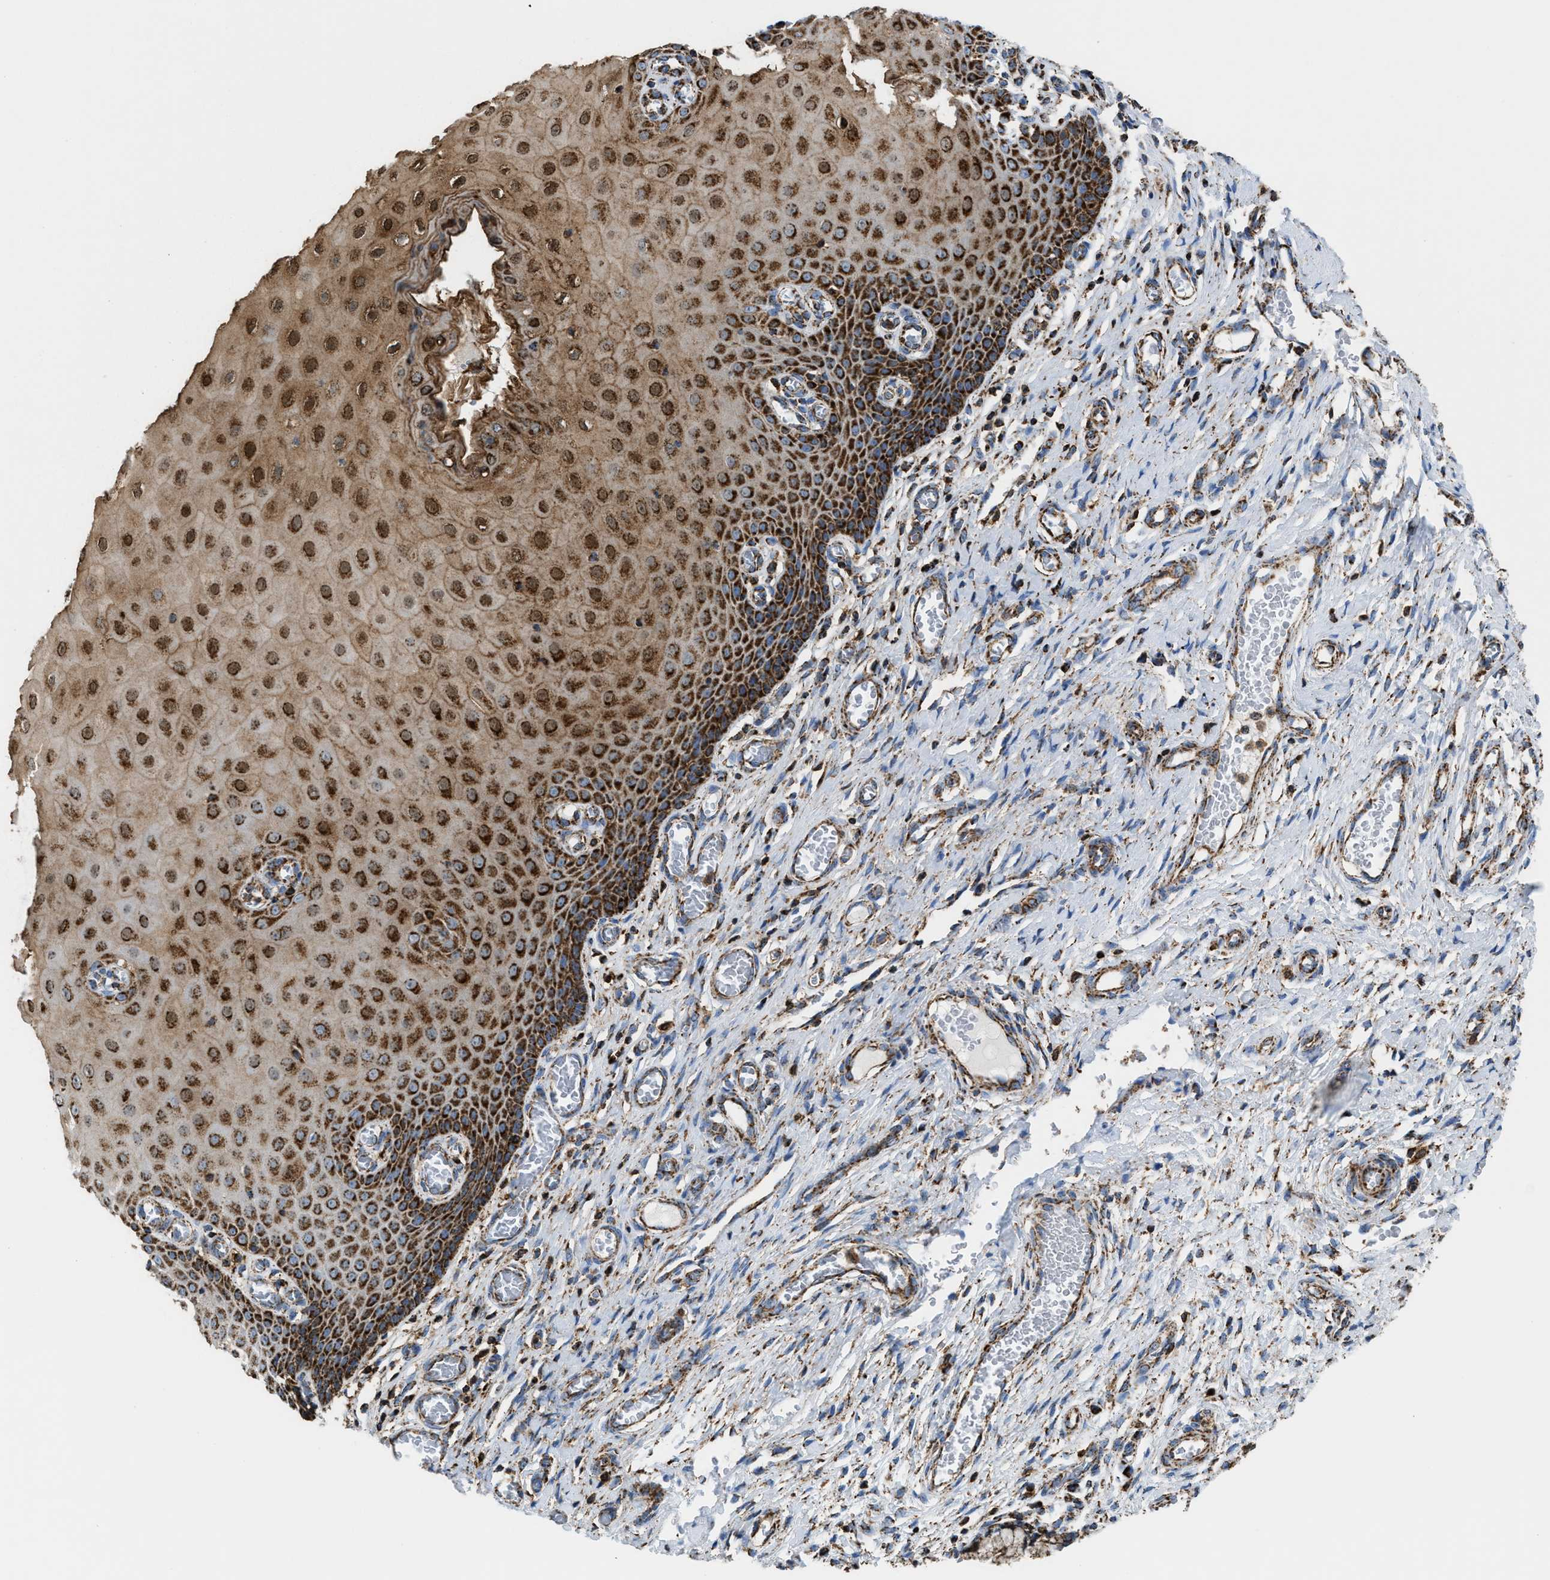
{"staining": {"intensity": "moderate", "quantity": ">75%", "location": "cytoplasmic/membranous"}, "tissue": "cervix", "cell_type": "Glandular cells", "image_type": "normal", "snomed": [{"axis": "morphology", "description": "Normal tissue, NOS"}, {"axis": "topography", "description": "Cervix"}], "caption": "Immunohistochemical staining of normal cervix shows moderate cytoplasmic/membranous protein staining in about >75% of glandular cells. Ihc stains the protein of interest in brown and the nuclei are stained blue.", "gene": "ECHS1", "patient": {"sex": "female", "age": 55}}